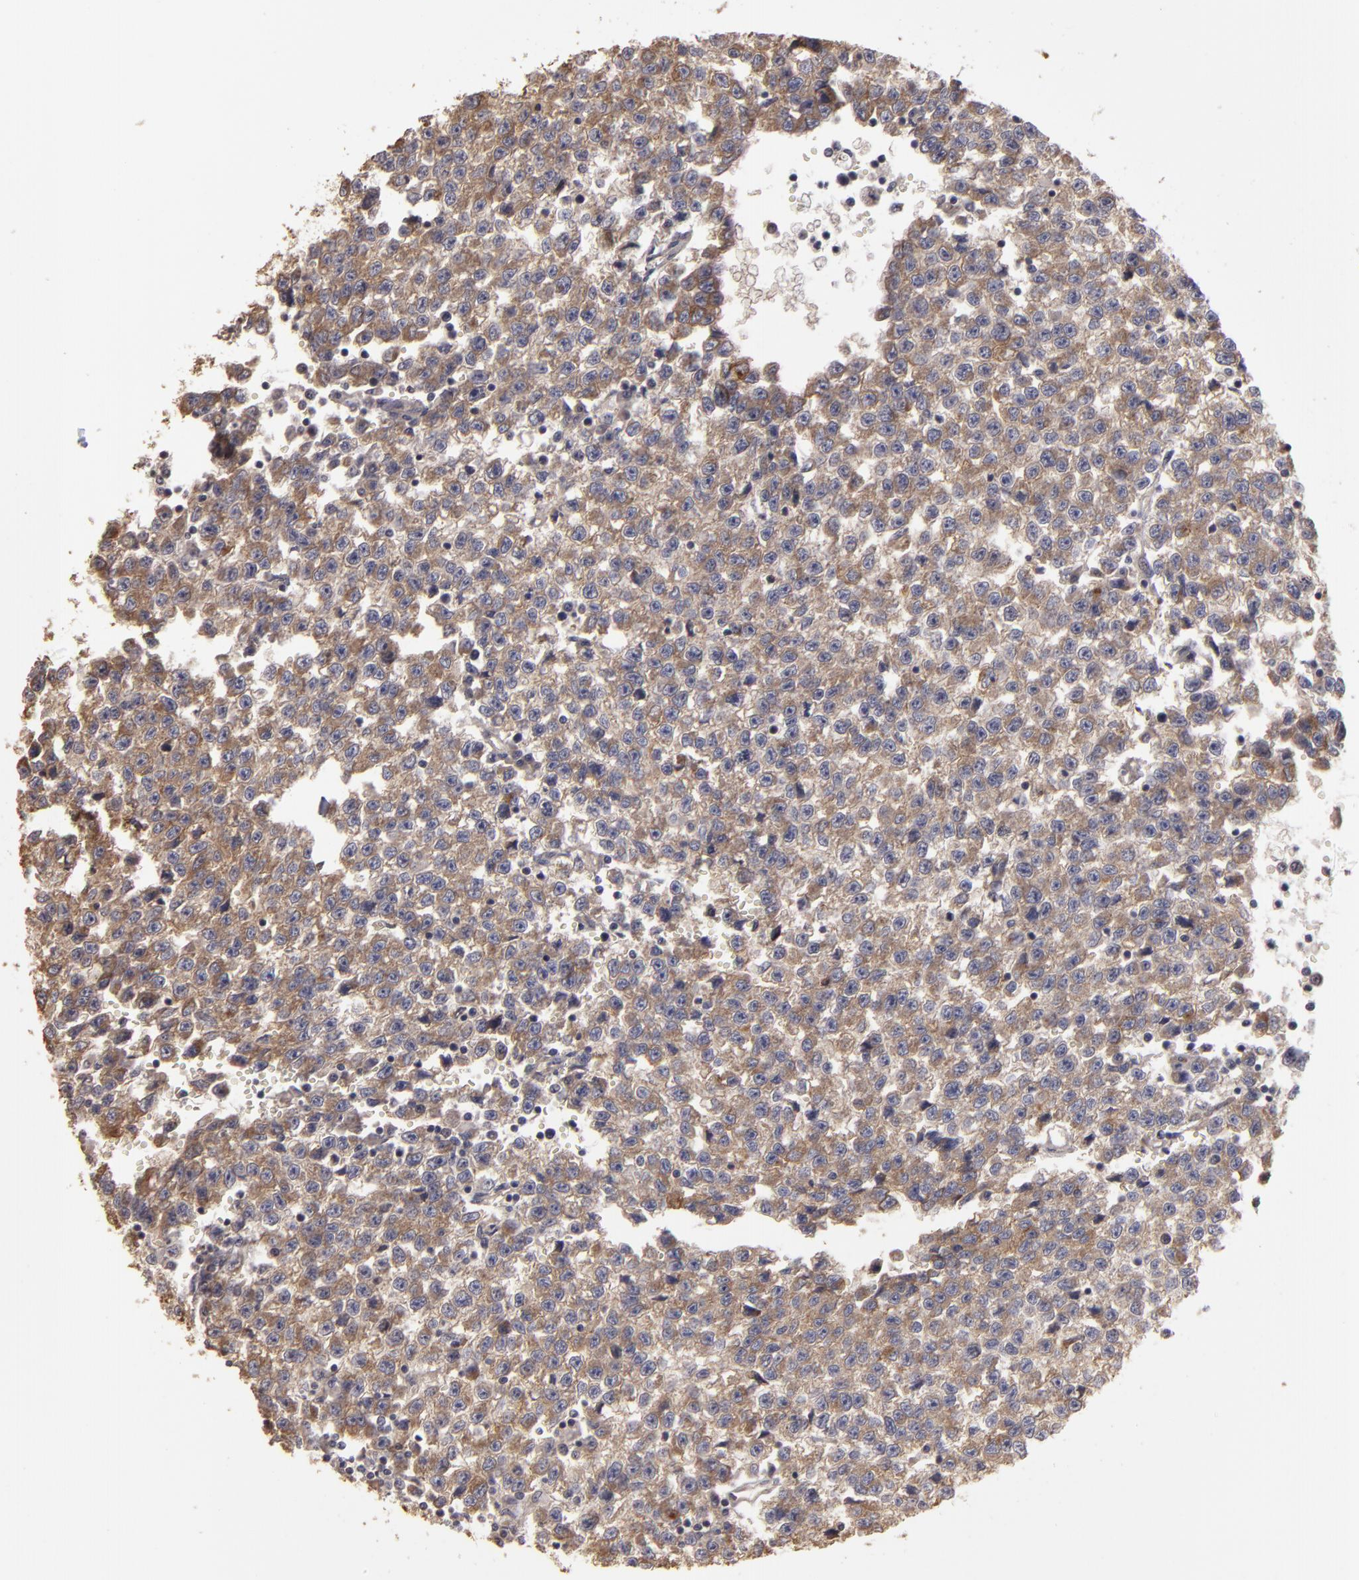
{"staining": {"intensity": "moderate", "quantity": ">75%", "location": "cytoplasmic/membranous"}, "tissue": "testis cancer", "cell_type": "Tumor cells", "image_type": "cancer", "snomed": [{"axis": "morphology", "description": "Seminoma, NOS"}, {"axis": "topography", "description": "Testis"}], "caption": "High-magnification brightfield microscopy of testis seminoma stained with DAB (brown) and counterstained with hematoxylin (blue). tumor cells exhibit moderate cytoplasmic/membranous positivity is appreciated in about>75% of cells. (DAB (3,3'-diaminobenzidine) = brown stain, brightfield microscopy at high magnification).", "gene": "CD55", "patient": {"sex": "male", "age": 35}}